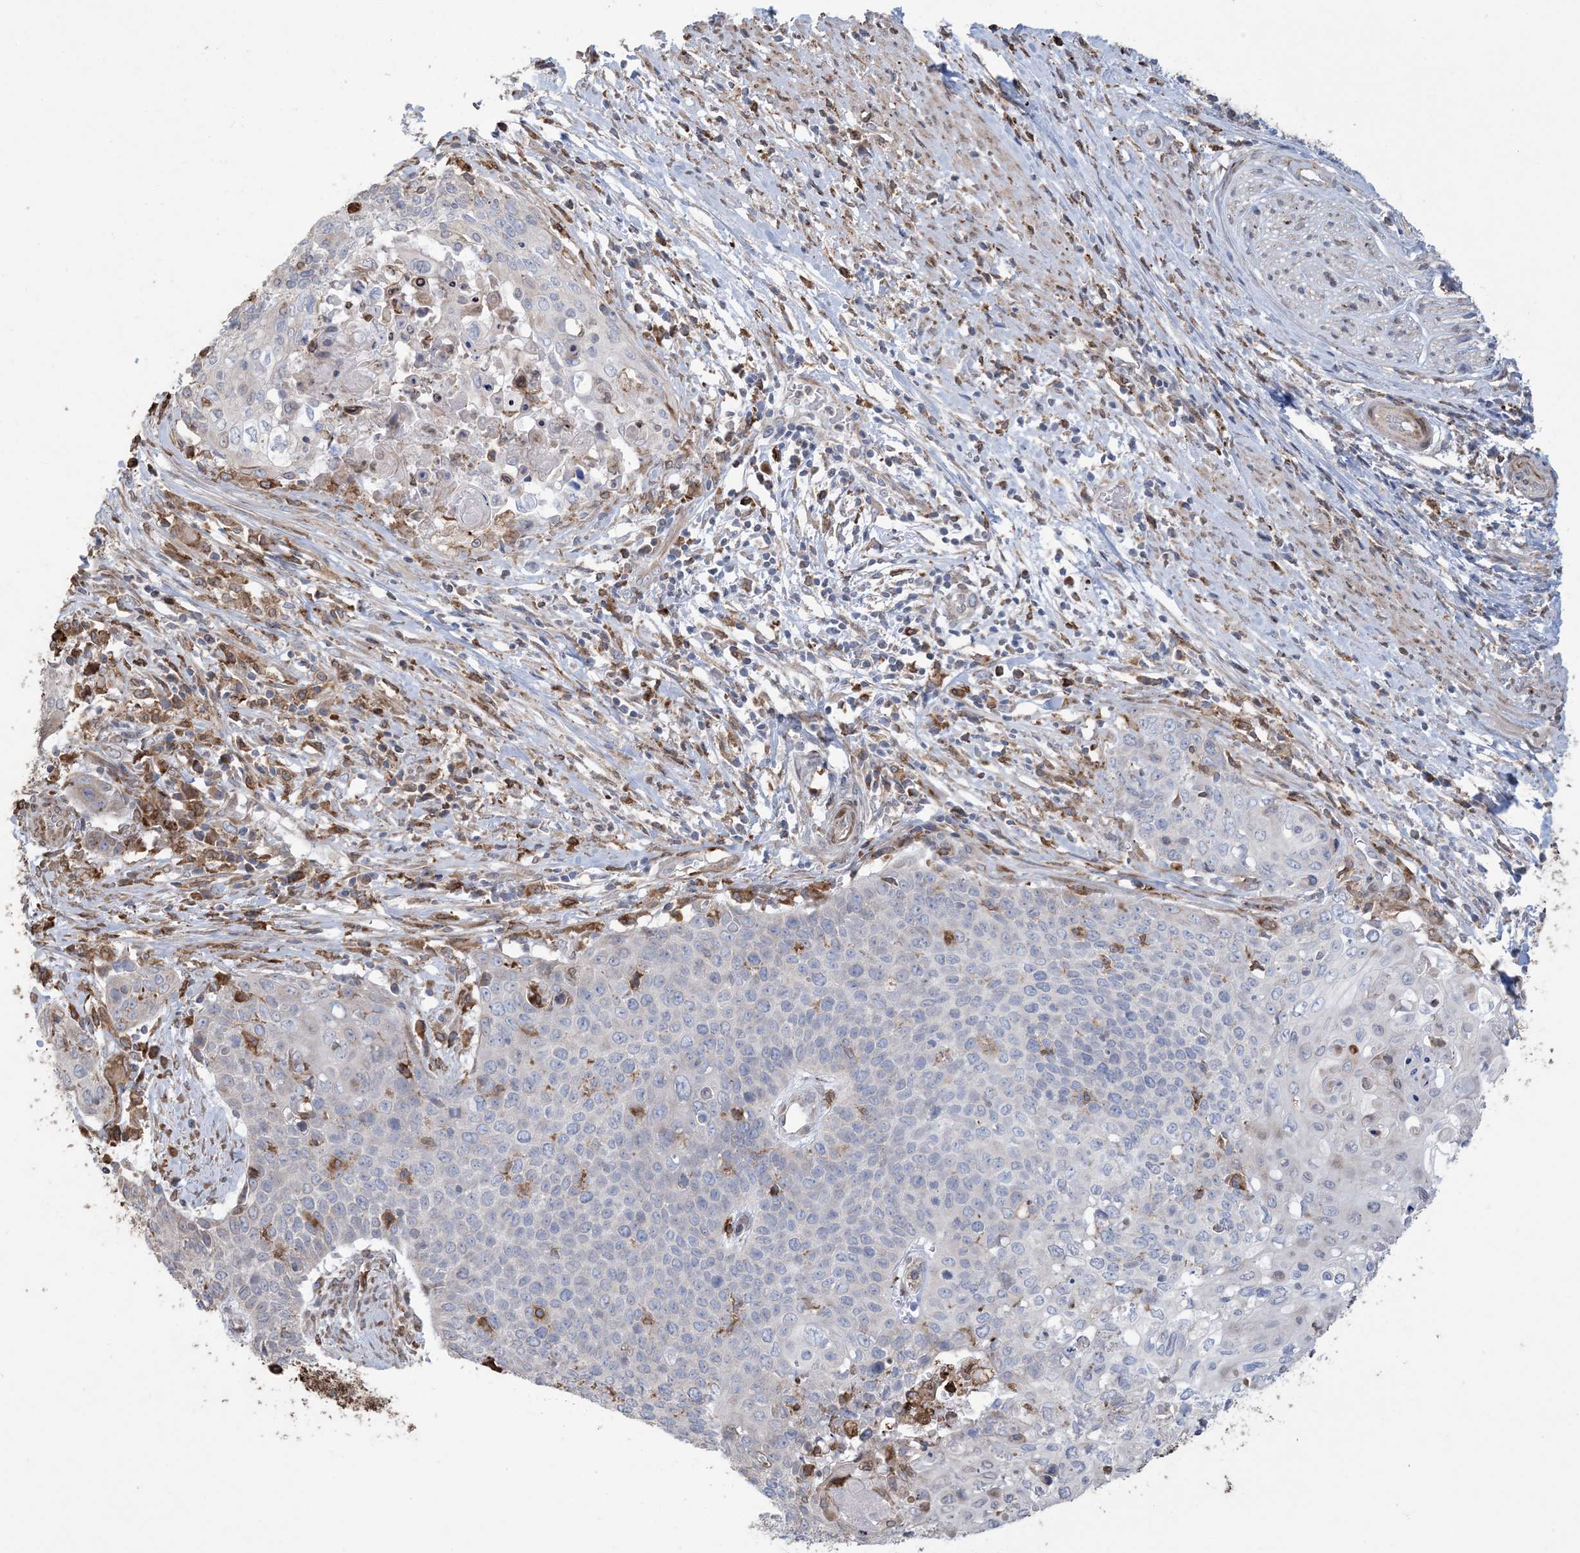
{"staining": {"intensity": "negative", "quantity": "none", "location": "none"}, "tissue": "cervical cancer", "cell_type": "Tumor cells", "image_type": "cancer", "snomed": [{"axis": "morphology", "description": "Squamous cell carcinoma, NOS"}, {"axis": "topography", "description": "Cervix"}], "caption": "Squamous cell carcinoma (cervical) stained for a protein using immunohistochemistry reveals no expression tumor cells.", "gene": "SHANK1", "patient": {"sex": "female", "age": 39}}